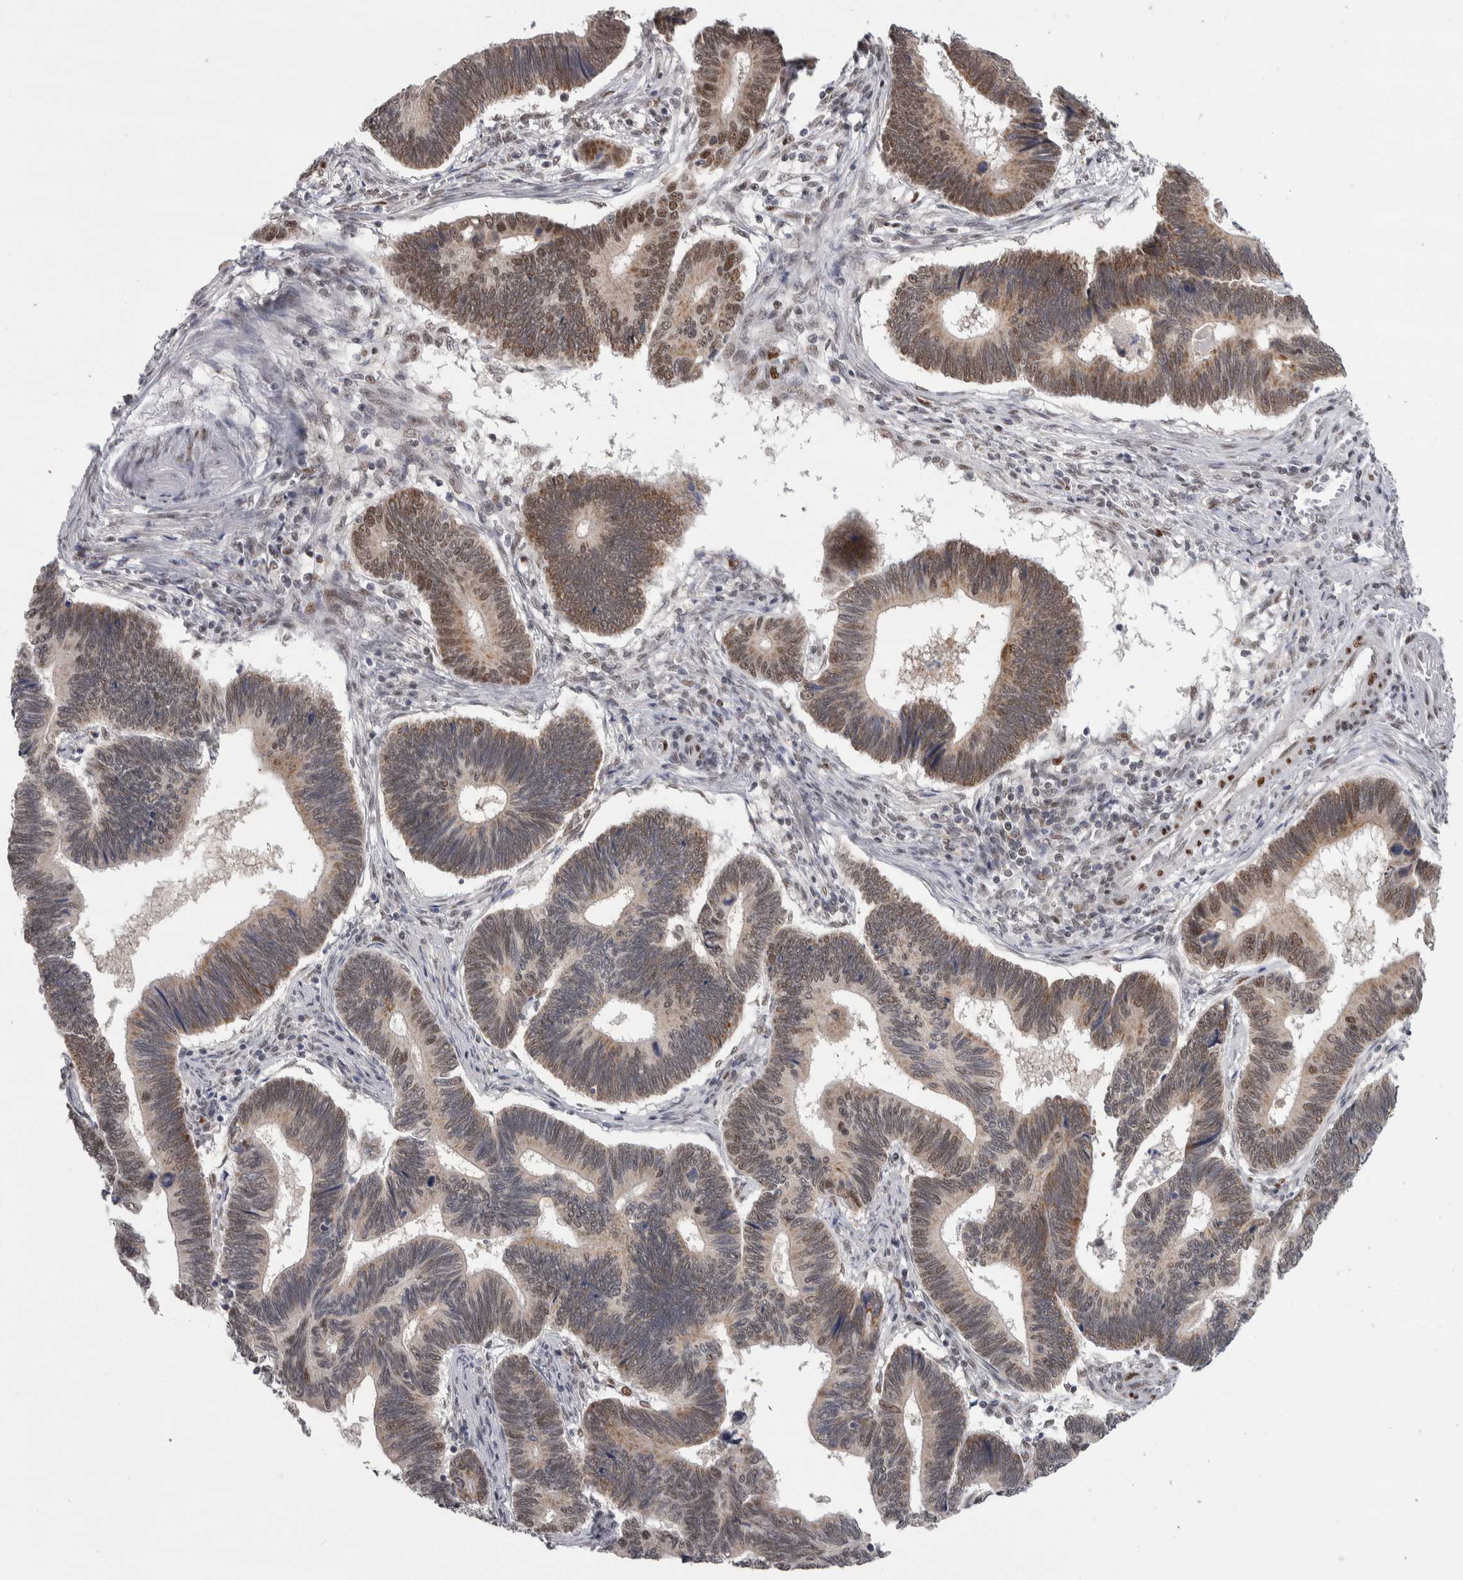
{"staining": {"intensity": "weak", "quantity": ">75%", "location": "cytoplasmic/membranous,nuclear"}, "tissue": "pancreatic cancer", "cell_type": "Tumor cells", "image_type": "cancer", "snomed": [{"axis": "morphology", "description": "Adenocarcinoma, NOS"}, {"axis": "topography", "description": "Pancreas"}], "caption": "Pancreatic adenocarcinoma stained for a protein (brown) exhibits weak cytoplasmic/membranous and nuclear positive expression in about >75% of tumor cells.", "gene": "HEXIM2", "patient": {"sex": "female", "age": 70}}